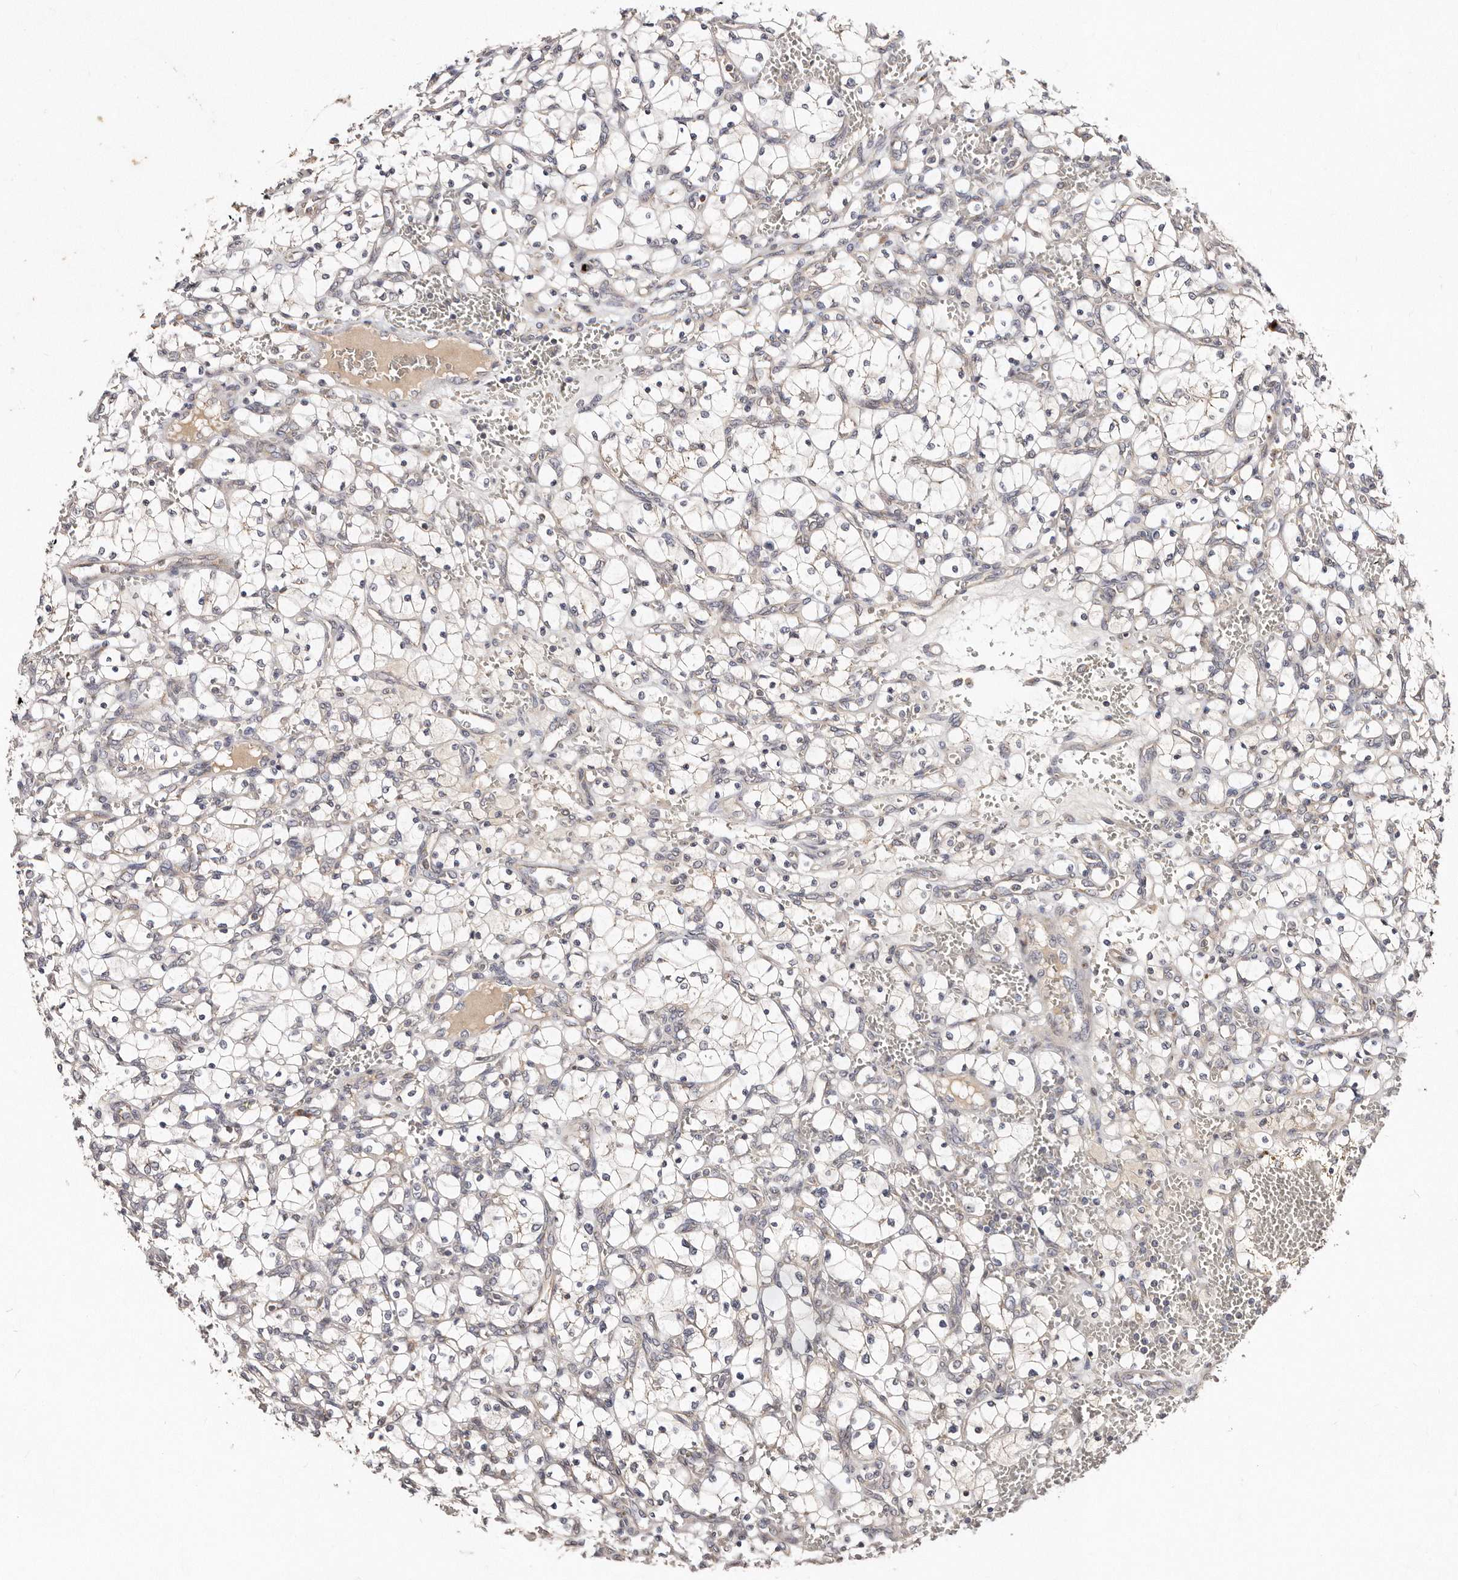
{"staining": {"intensity": "weak", "quantity": "<25%", "location": "cytoplasmic/membranous"}, "tissue": "renal cancer", "cell_type": "Tumor cells", "image_type": "cancer", "snomed": [{"axis": "morphology", "description": "Adenocarcinoma, NOS"}, {"axis": "topography", "description": "Kidney"}], "caption": "Tumor cells show no significant staining in renal cancer (adenocarcinoma). (Brightfield microscopy of DAB (3,3'-diaminobenzidine) immunohistochemistry (IHC) at high magnification).", "gene": "DACT2", "patient": {"sex": "female", "age": 69}}